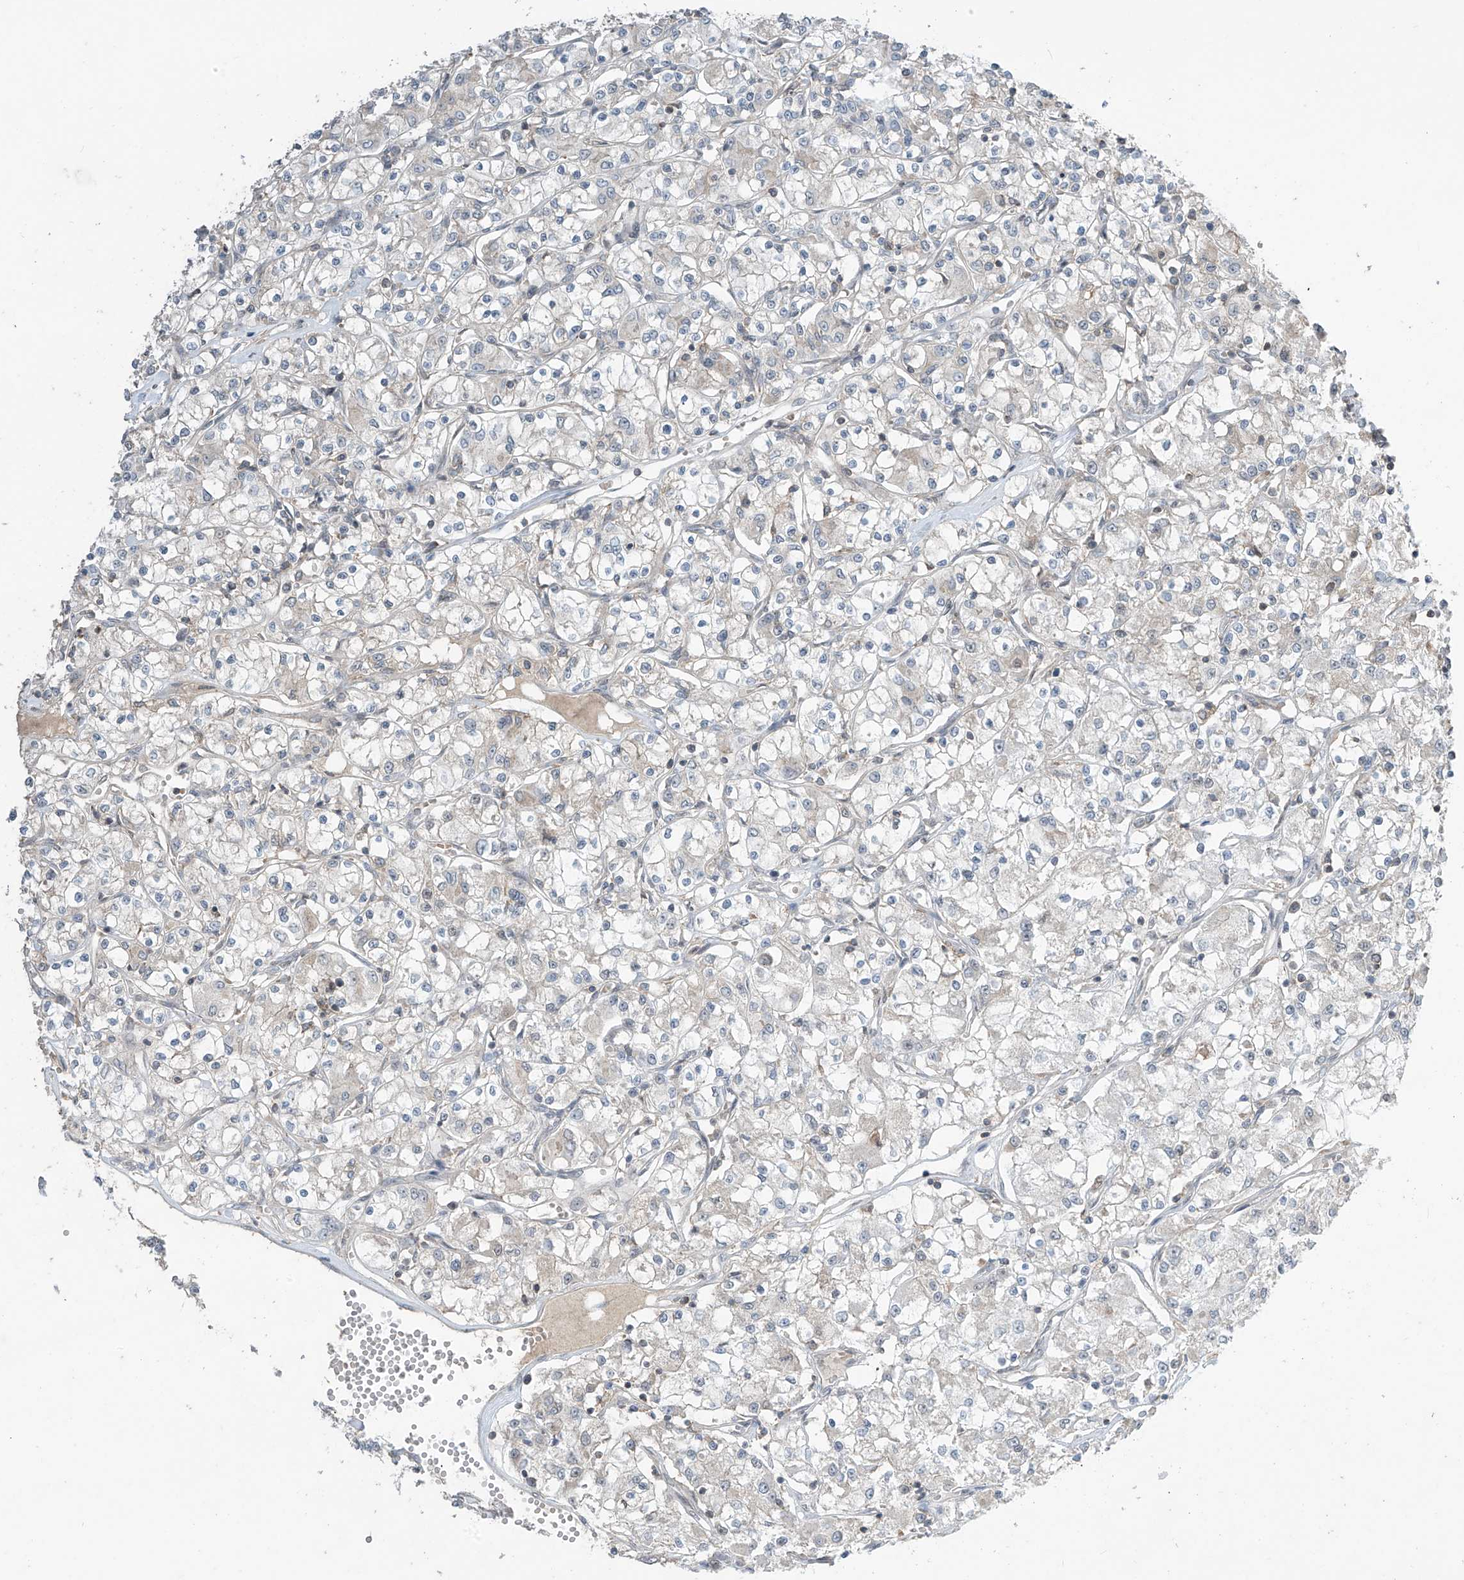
{"staining": {"intensity": "negative", "quantity": "none", "location": "none"}, "tissue": "renal cancer", "cell_type": "Tumor cells", "image_type": "cancer", "snomed": [{"axis": "morphology", "description": "Adenocarcinoma, NOS"}, {"axis": "topography", "description": "Kidney"}], "caption": "Immunohistochemistry image of human renal adenocarcinoma stained for a protein (brown), which shows no expression in tumor cells. (DAB (3,3'-diaminobenzidine) immunohistochemistry, high magnification).", "gene": "PARVG", "patient": {"sex": "female", "age": 59}}